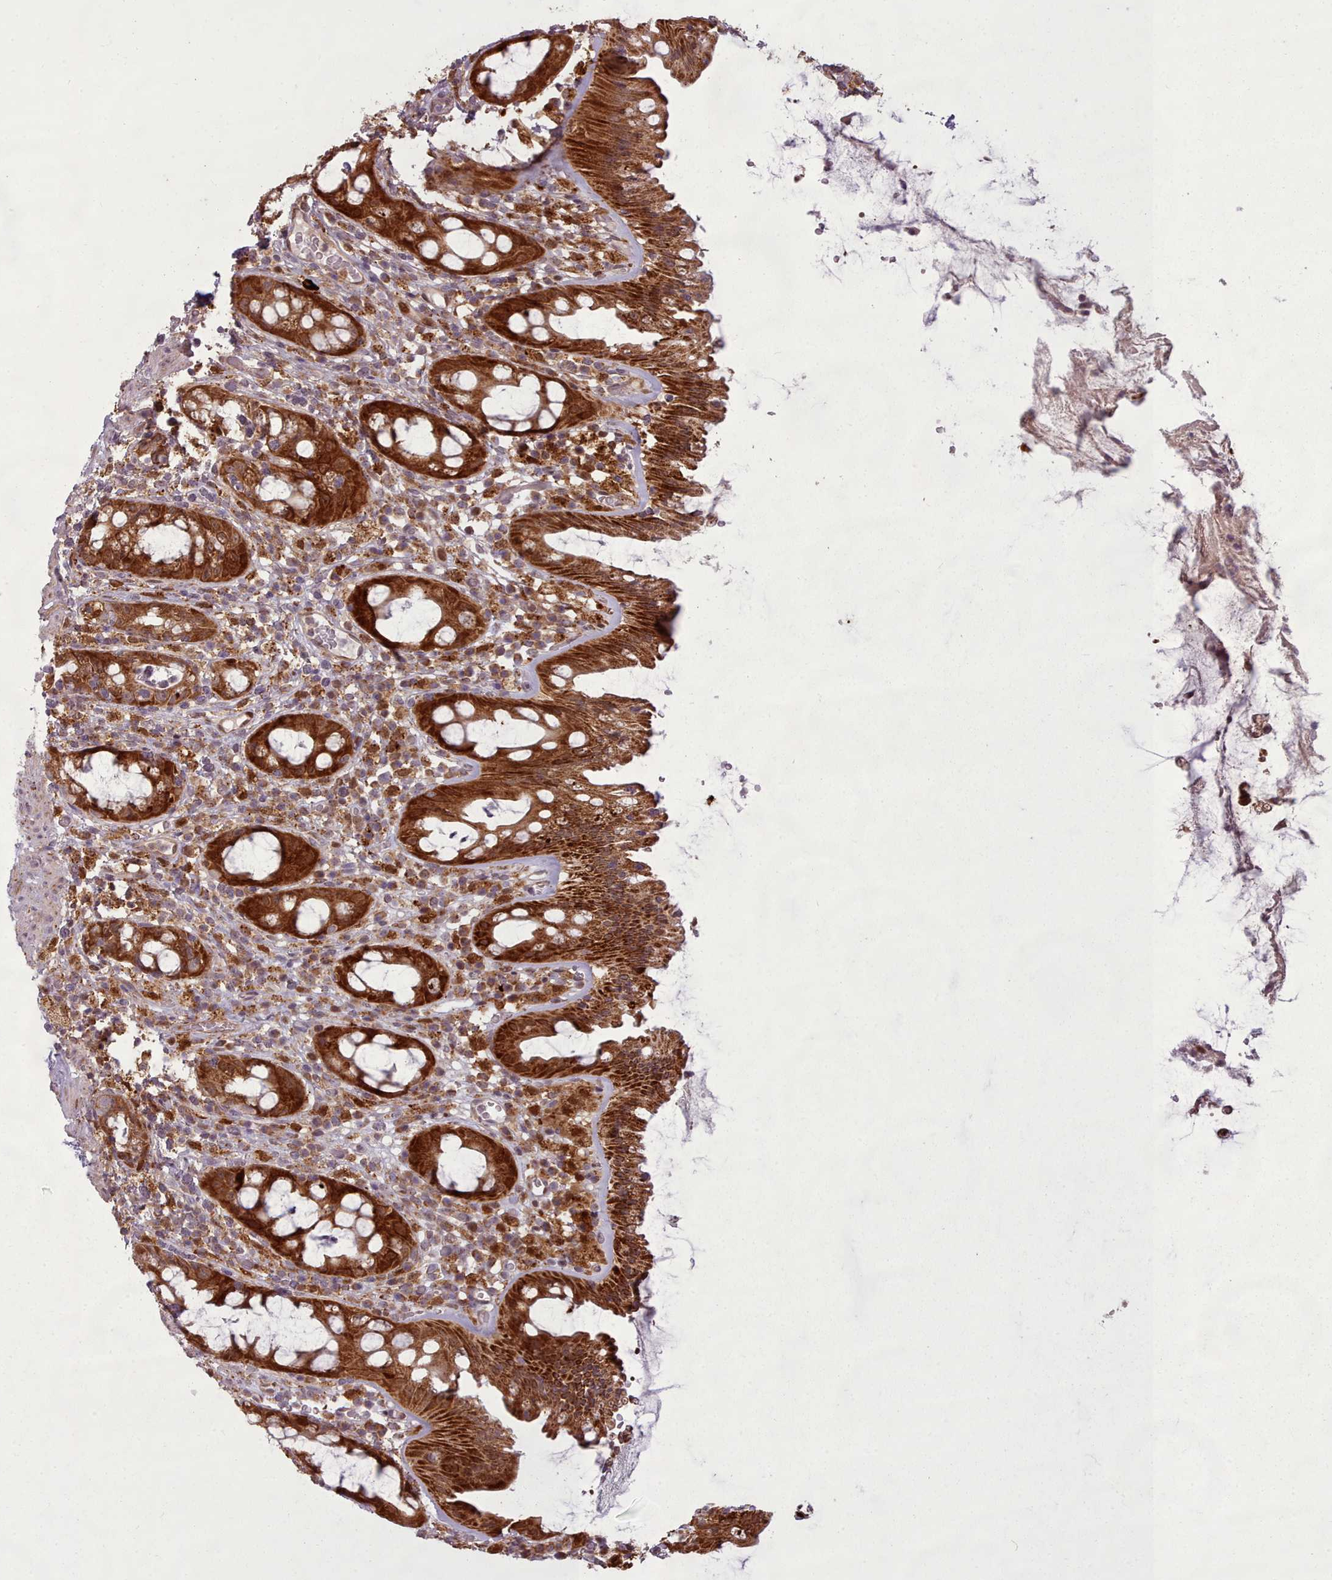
{"staining": {"intensity": "strong", "quantity": ">75%", "location": "cytoplasmic/membranous"}, "tissue": "rectum", "cell_type": "Glandular cells", "image_type": "normal", "snomed": [{"axis": "morphology", "description": "Normal tissue, NOS"}, {"axis": "topography", "description": "Rectum"}], "caption": "Protein positivity by IHC shows strong cytoplasmic/membranous expression in approximately >75% of glandular cells in unremarkable rectum.", "gene": "LGALS9B", "patient": {"sex": "female", "age": 57}}